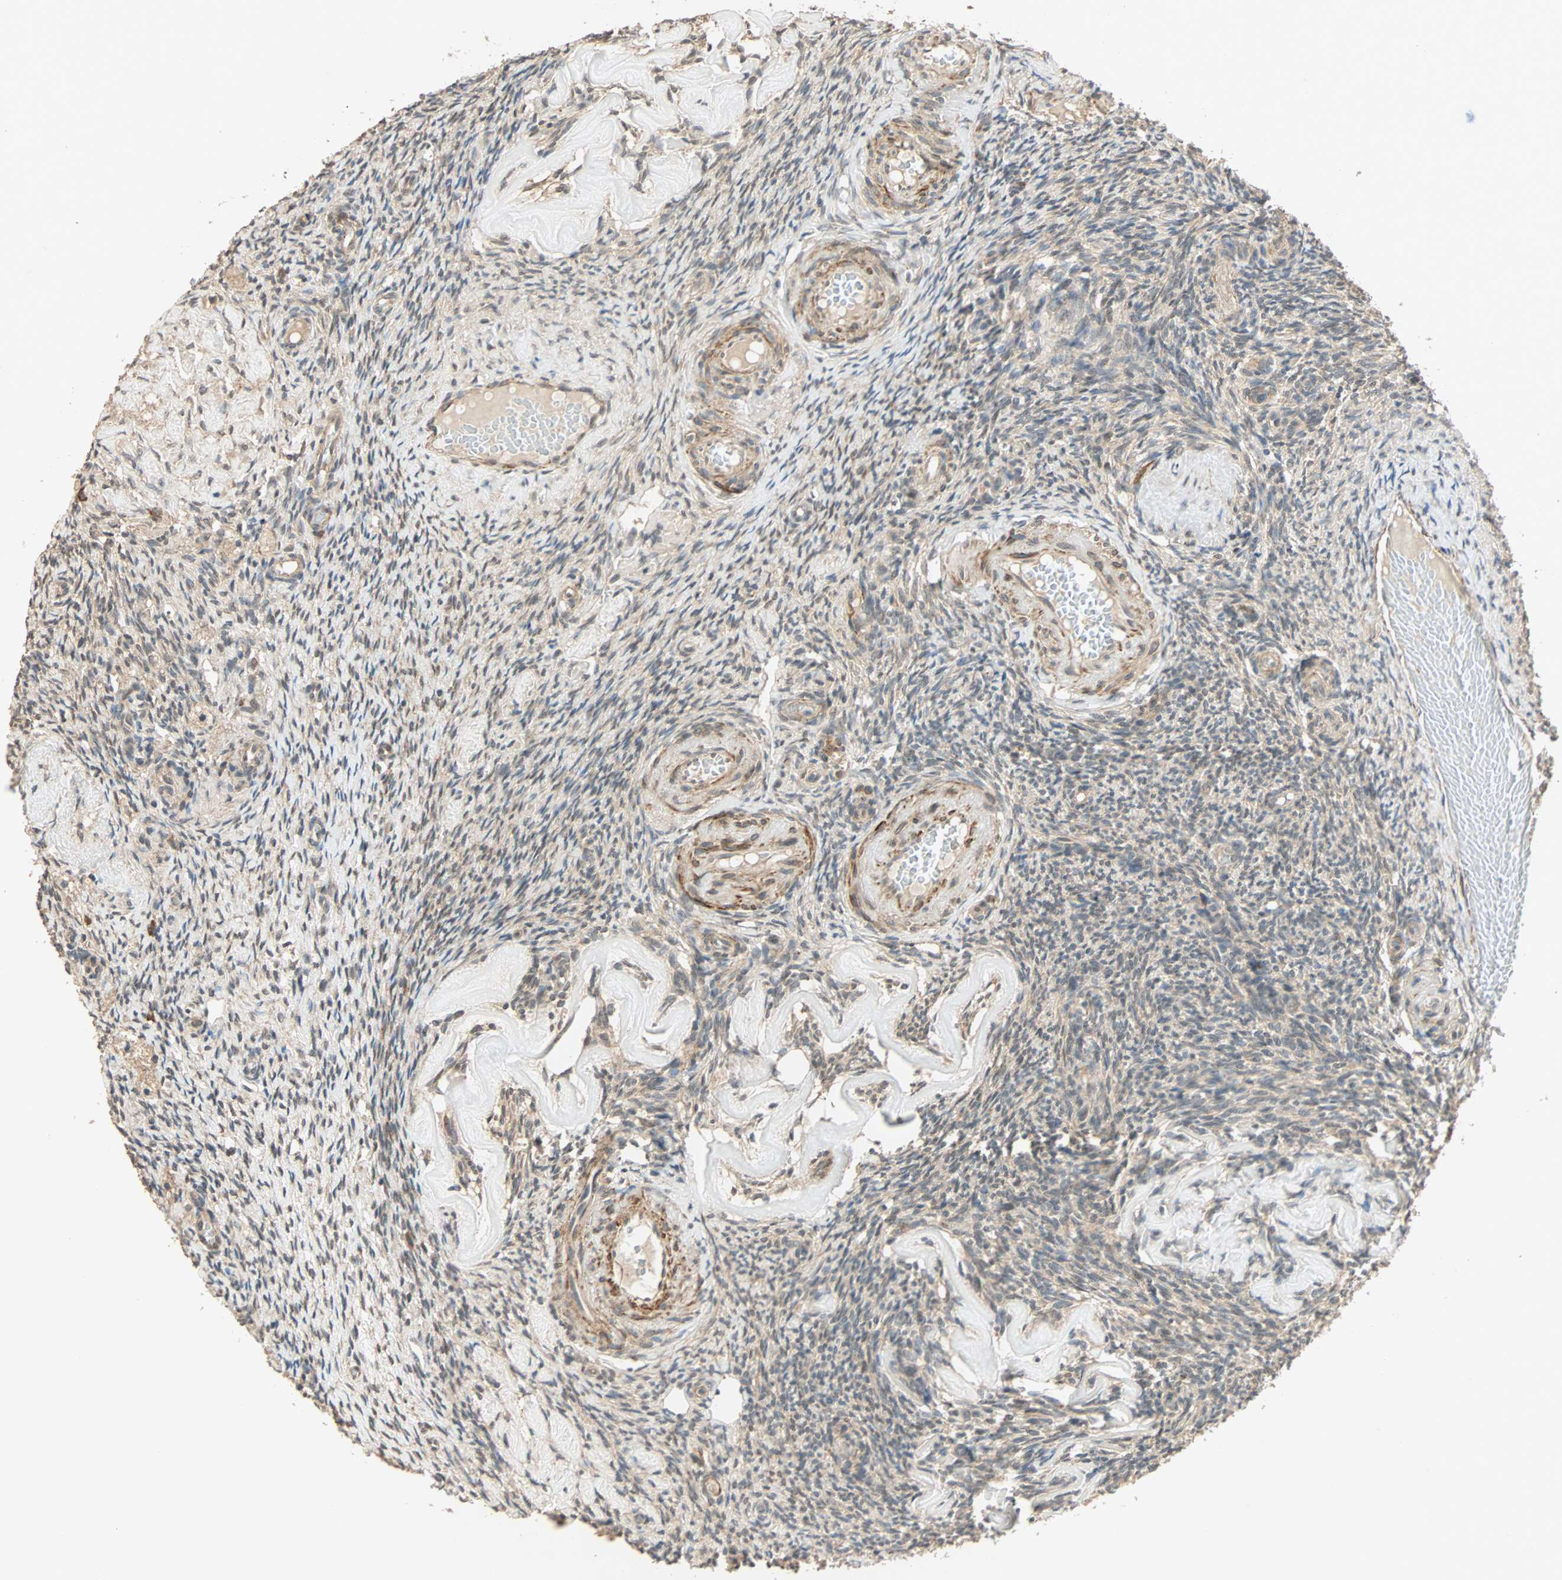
{"staining": {"intensity": "strong", "quantity": "<25%", "location": "cytoplasmic/membranous"}, "tissue": "ovary", "cell_type": "Ovarian stroma cells", "image_type": "normal", "snomed": [{"axis": "morphology", "description": "Normal tissue, NOS"}, {"axis": "topography", "description": "Ovary"}], "caption": "Ovarian stroma cells display strong cytoplasmic/membranous staining in approximately <25% of cells in normal ovary. (DAB = brown stain, brightfield microscopy at high magnification).", "gene": "QSER1", "patient": {"sex": "female", "age": 60}}